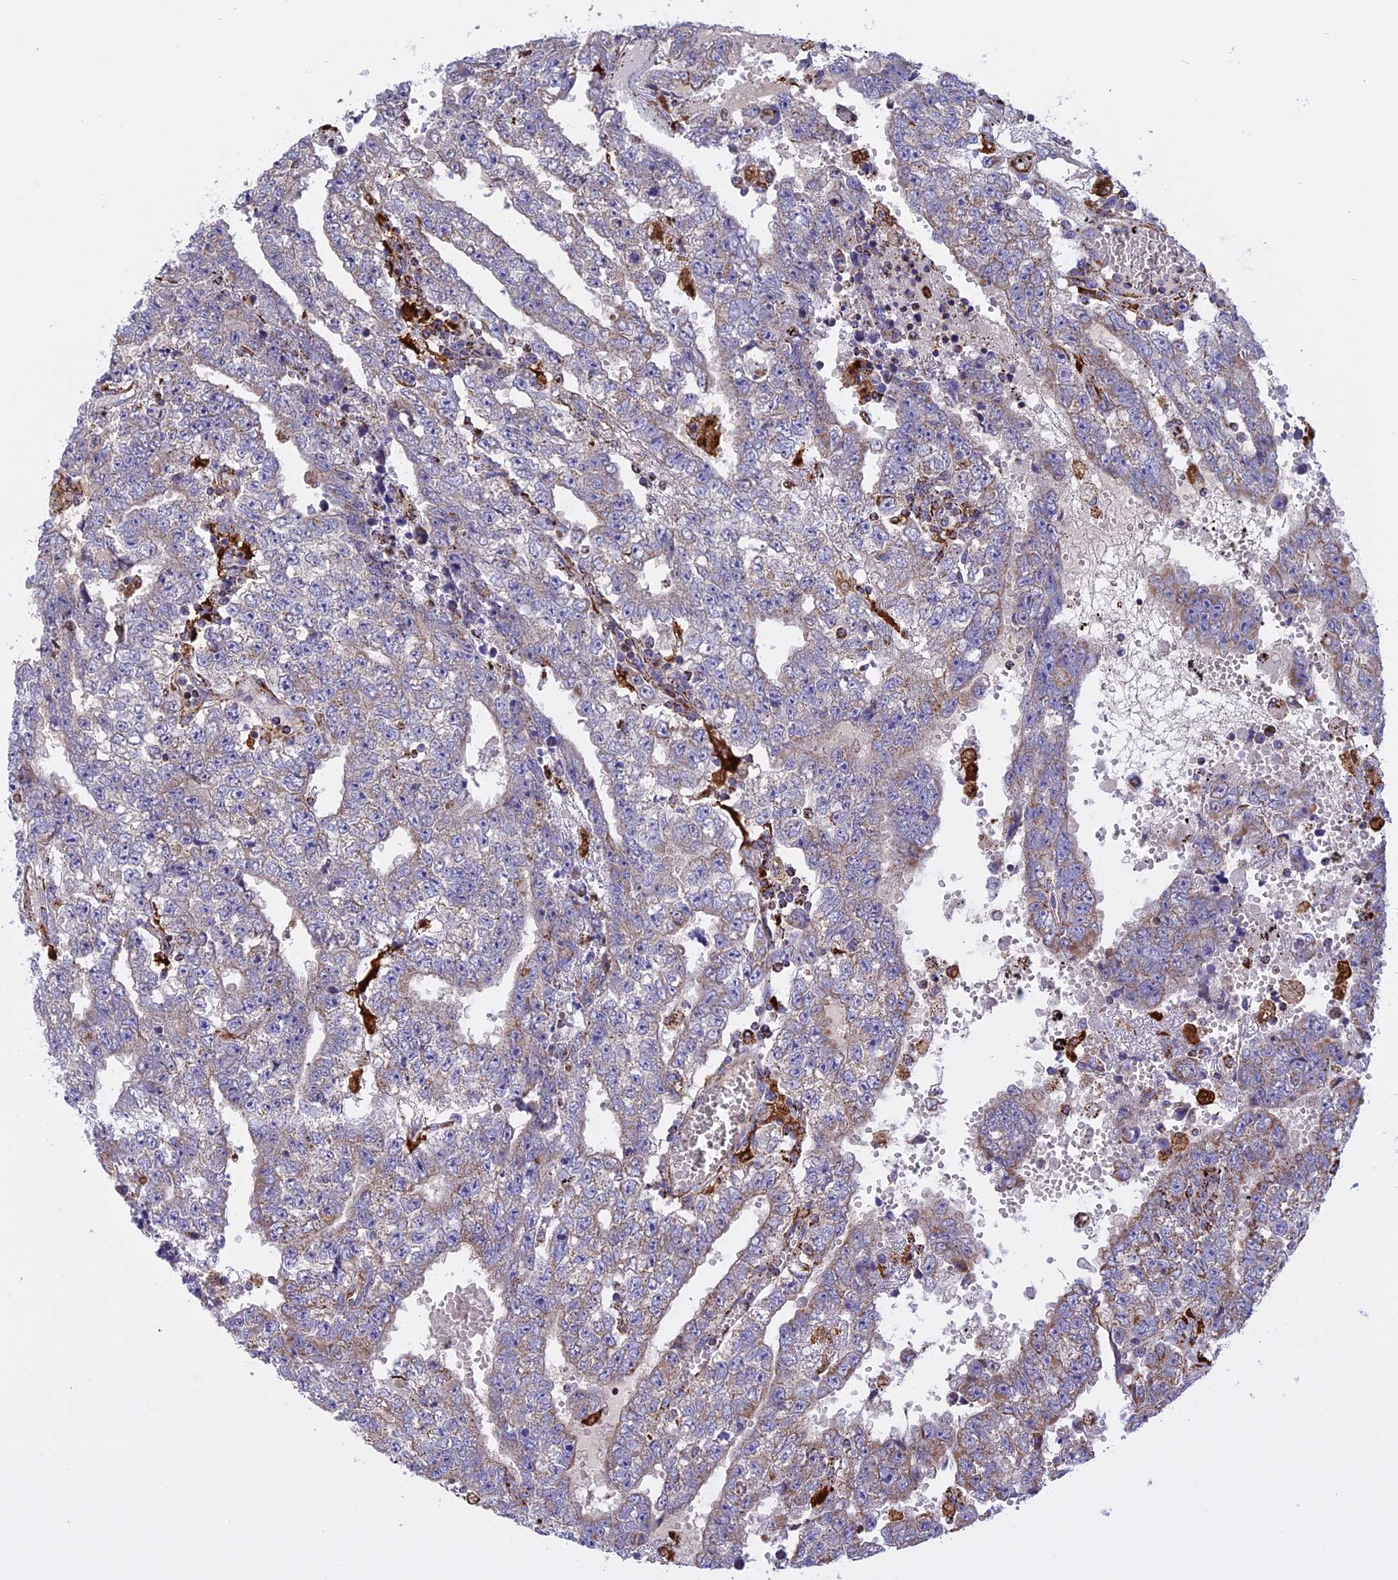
{"staining": {"intensity": "weak", "quantity": "<25%", "location": "cytoplasmic/membranous"}, "tissue": "testis cancer", "cell_type": "Tumor cells", "image_type": "cancer", "snomed": [{"axis": "morphology", "description": "Carcinoma, Embryonal, NOS"}, {"axis": "topography", "description": "Testis"}], "caption": "Embryonal carcinoma (testis) was stained to show a protein in brown. There is no significant expression in tumor cells.", "gene": "KCNG1", "patient": {"sex": "male", "age": 25}}